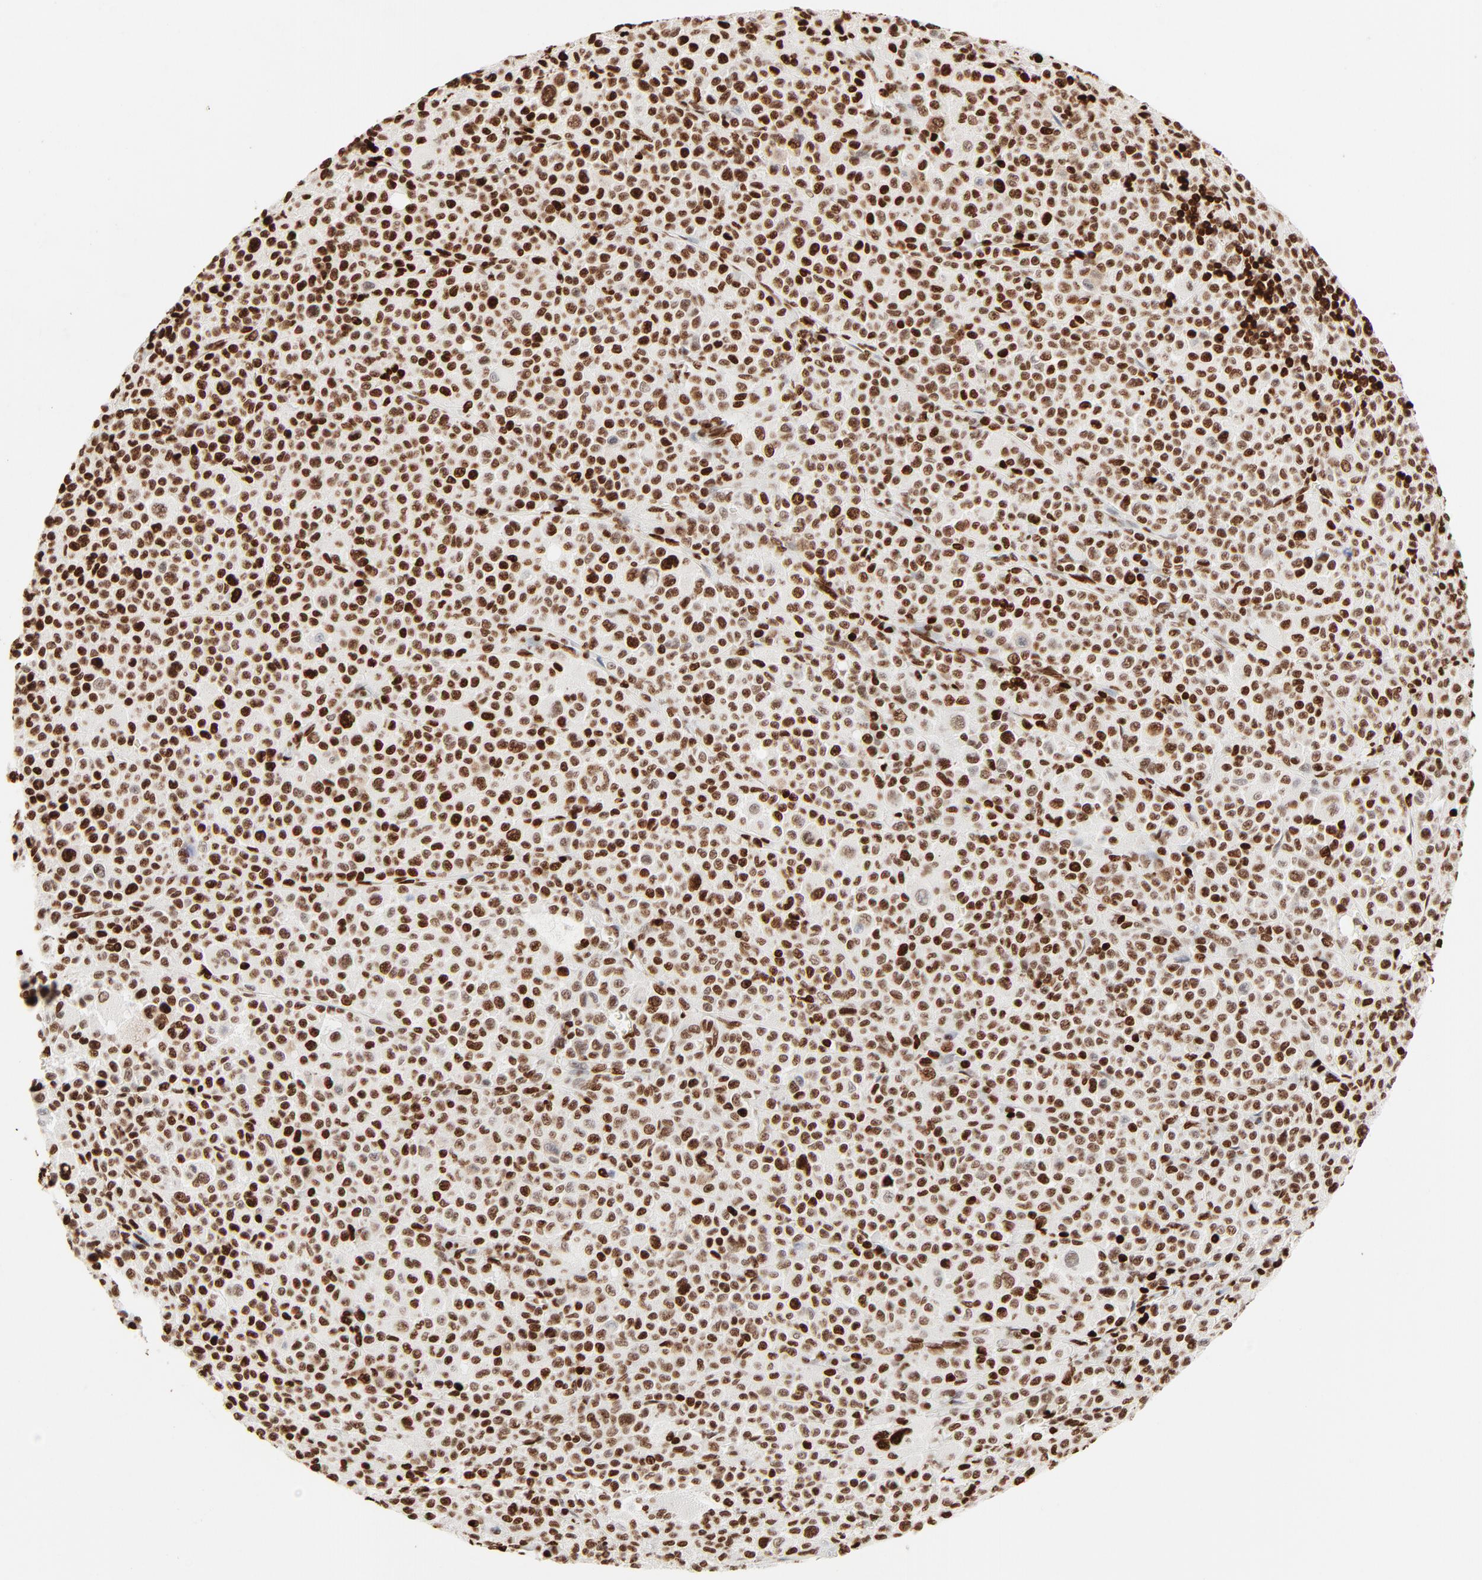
{"staining": {"intensity": "moderate", "quantity": ">75%", "location": "nuclear"}, "tissue": "melanoma", "cell_type": "Tumor cells", "image_type": "cancer", "snomed": [{"axis": "morphology", "description": "Malignant melanoma, Metastatic site"}, {"axis": "topography", "description": "Skin"}], "caption": "Moderate nuclear protein expression is present in about >75% of tumor cells in malignant melanoma (metastatic site).", "gene": "HMGB2", "patient": {"sex": "female", "age": 74}}